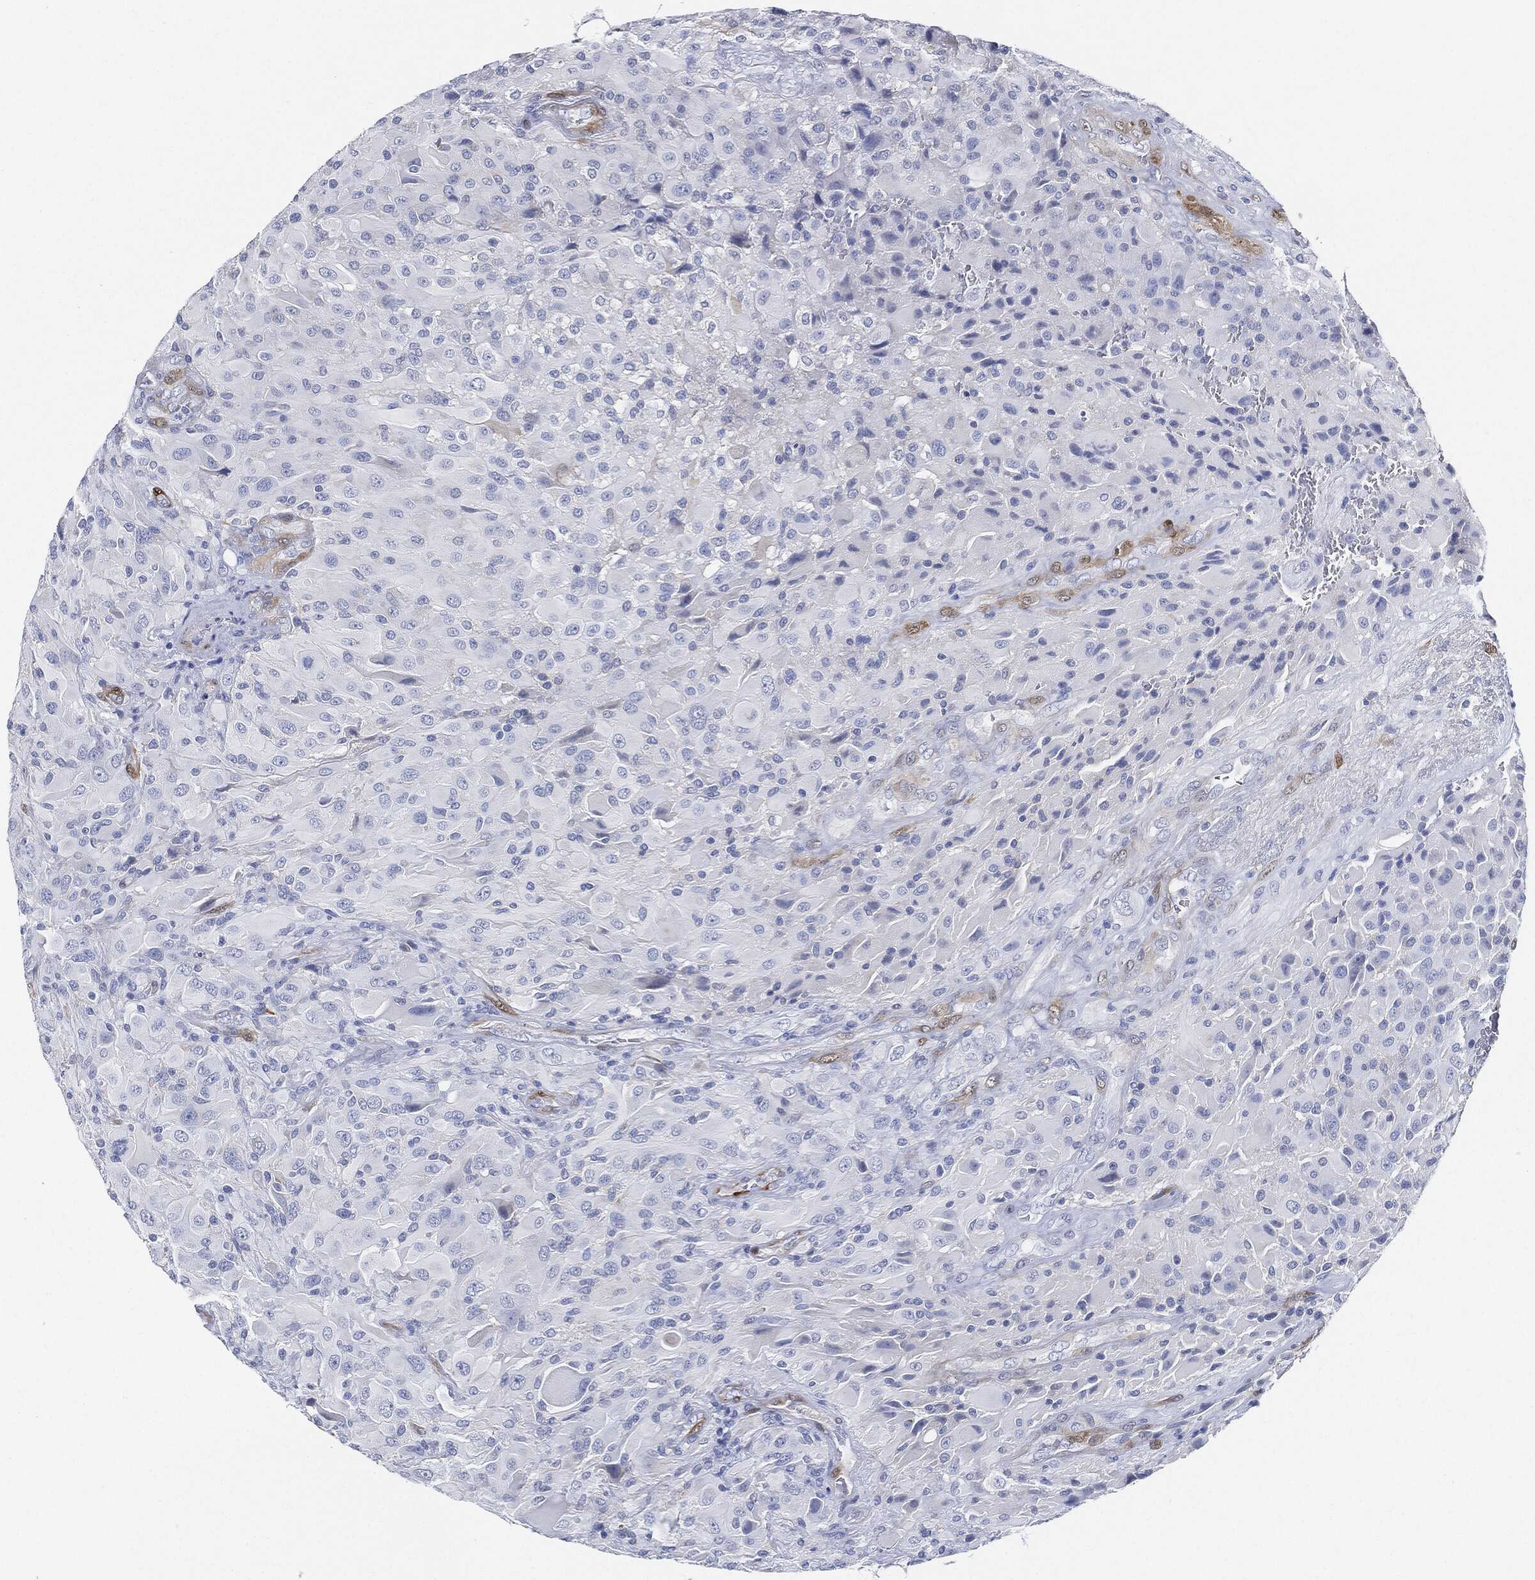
{"staining": {"intensity": "negative", "quantity": "none", "location": "none"}, "tissue": "glioma", "cell_type": "Tumor cells", "image_type": "cancer", "snomed": [{"axis": "morphology", "description": "Glioma, malignant, High grade"}, {"axis": "topography", "description": "Cerebral cortex"}], "caption": "This photomicrograph is of glioma stained with IHC to label a protein in brown with the nuclei are counter-stained blue. There is no positivity in tumor cells. The staining is performed using DAB brown chromogen with nuclei counter-stained in using hematoxylin.", "gene": "TAGLN", "patient": {"sex": "male", "age": 35}}